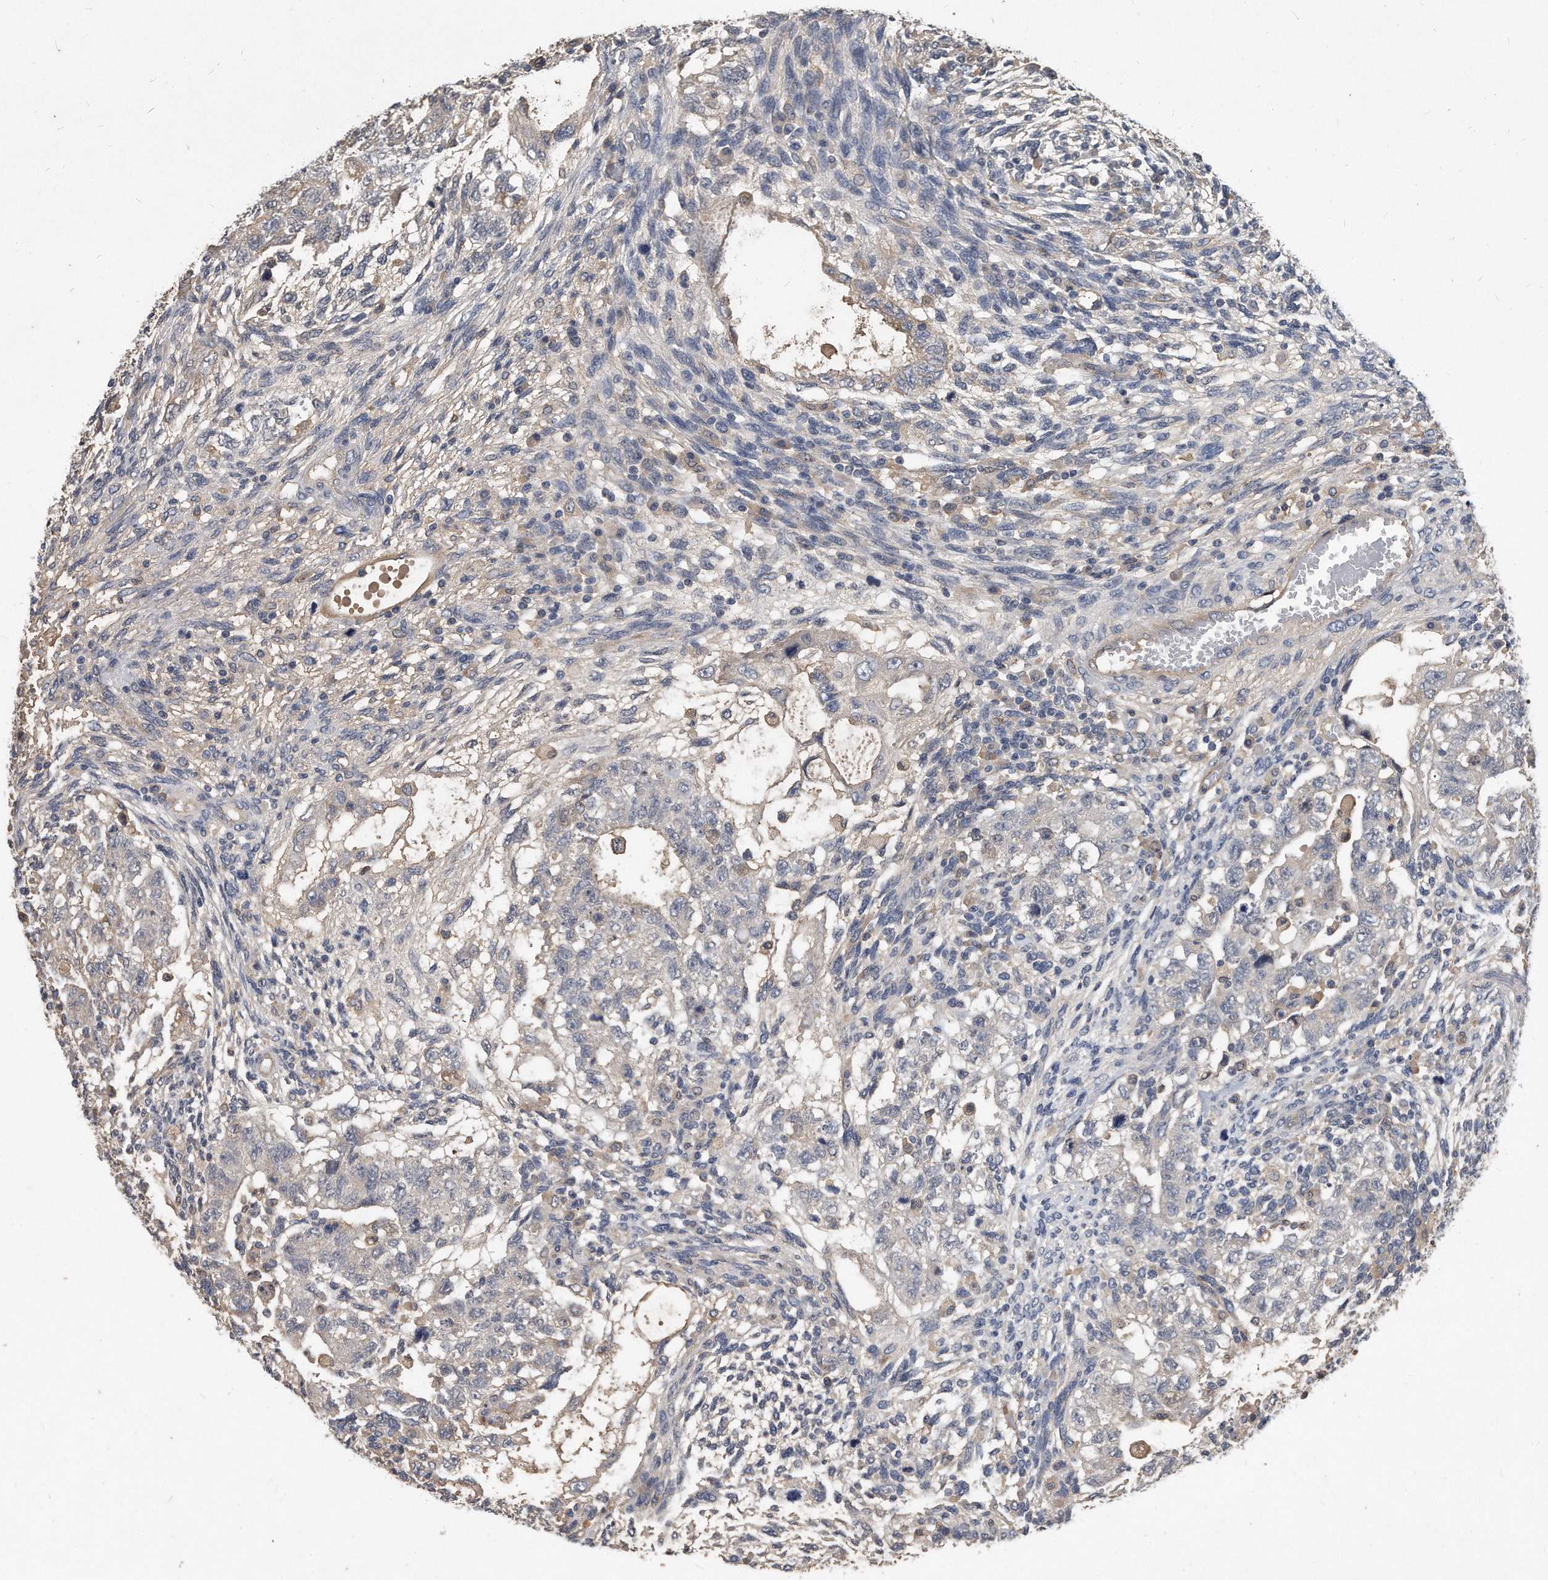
{"staining": {"intensity": "negative", "quantity": "none", "location": "none"}, "tissue": "testis cancer", "cell_type": "Tumor cells", "image_type": "cancer", "snomed": [{"axis": "morphology", "description": "Normal tissue, NOS"}, {"axis": "morphology", "description": "Carcinoma, Embryonal, NOS"}, {"axis": "topography", "description": "Testis"}], "caption": "Tumor cells show no significant protein staining in embryonal carcinoma (testis).", "gene": "HOMER3", "patient": {"sex": "male", "age": 36}}